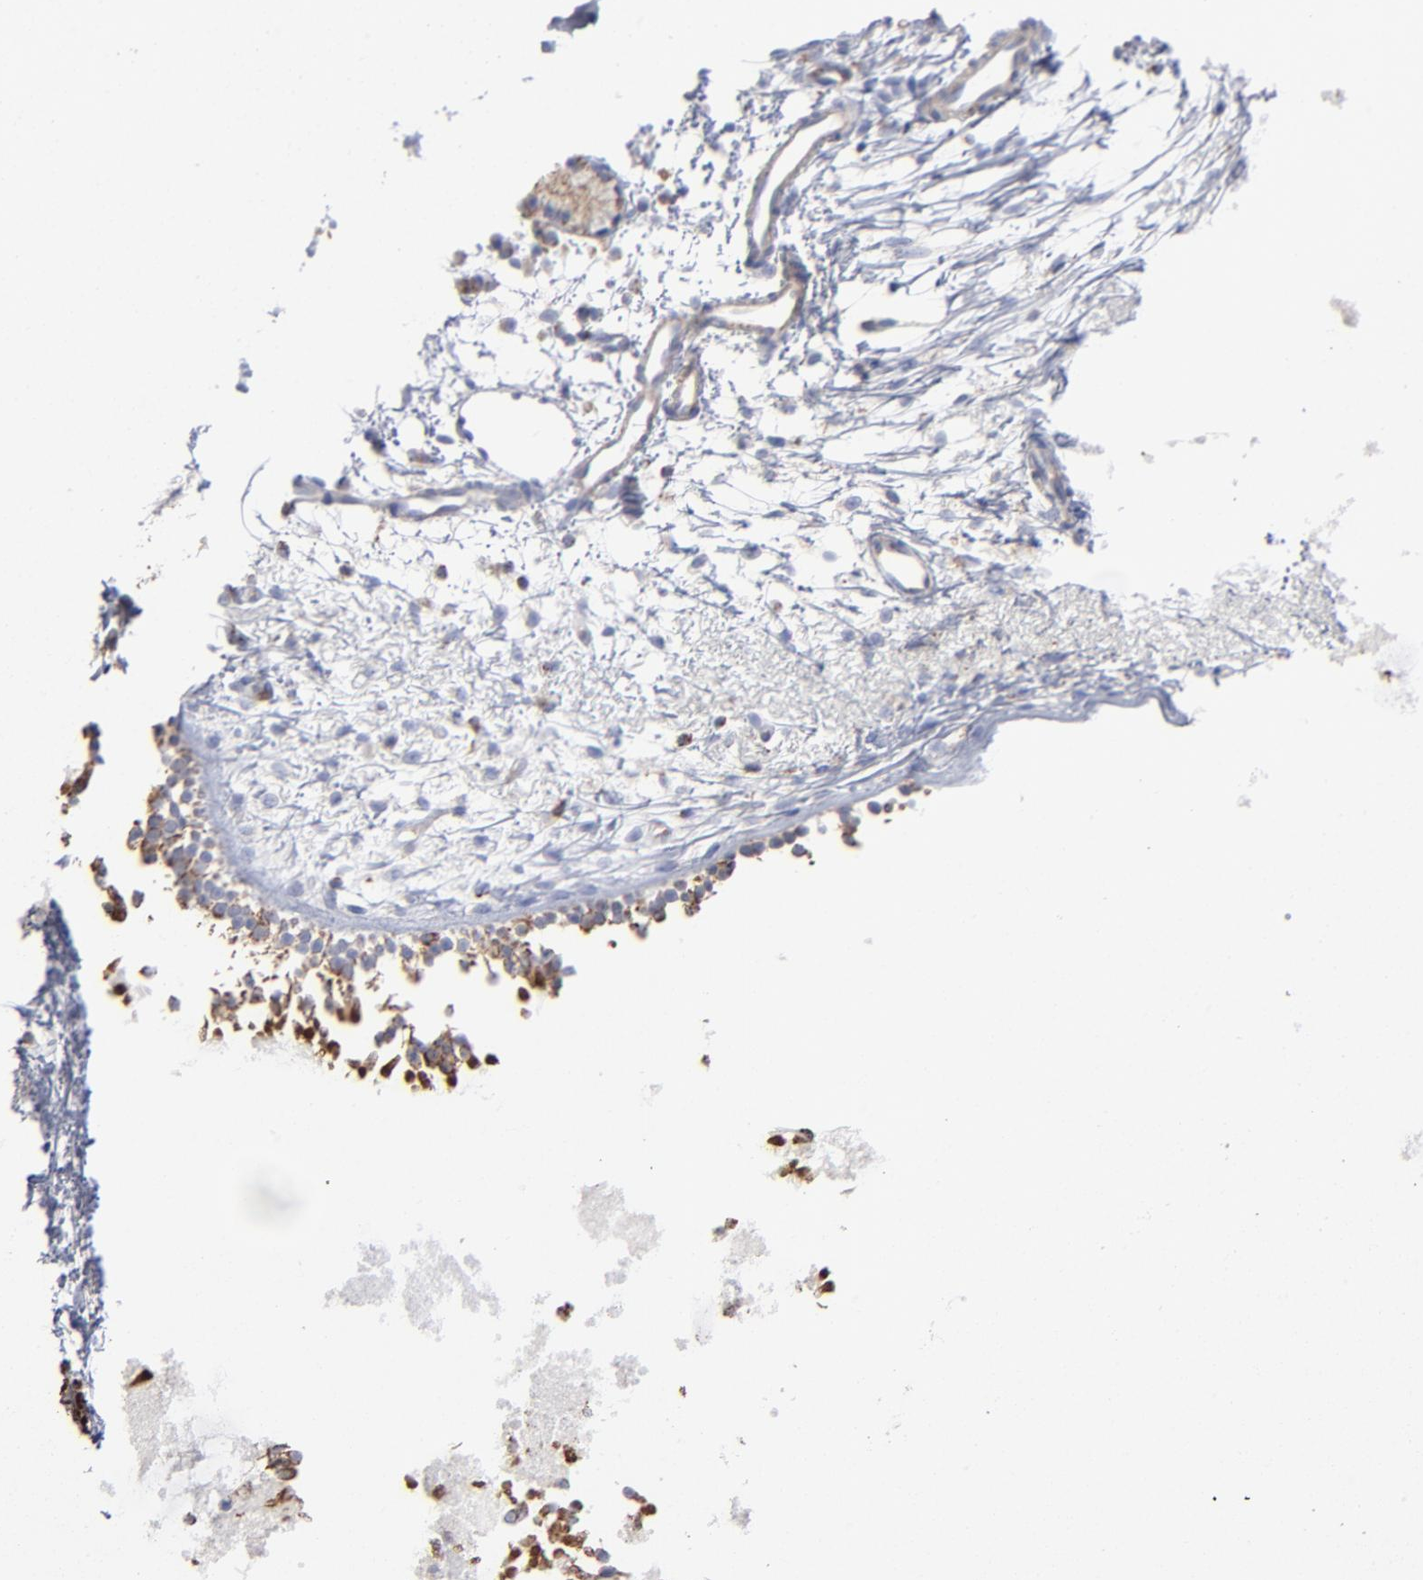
{"staining": {"intensity": "strong", "quantity": ">75%", "location": "cytoplasmic/membranous"}, "tissue": "nasopharynx", "cell_type": "Respiratory epithelial cells", "image_type": "normal", "snomed": [{"axis": "morphology", "description": "Normal tissue, NOS"}, {"axis": "topography", "description": "Nasopharynx"}], "caption": "The immunohistochemical stain labels strong cytoplasmic/membranous expression in respiratory epithelial cells of unremarkable nasopharynx. The protein is shown in brown color, while the nuclei are stained blue.", "gene": "ASB3", "patient": {"sex": "male", "age": 21}}